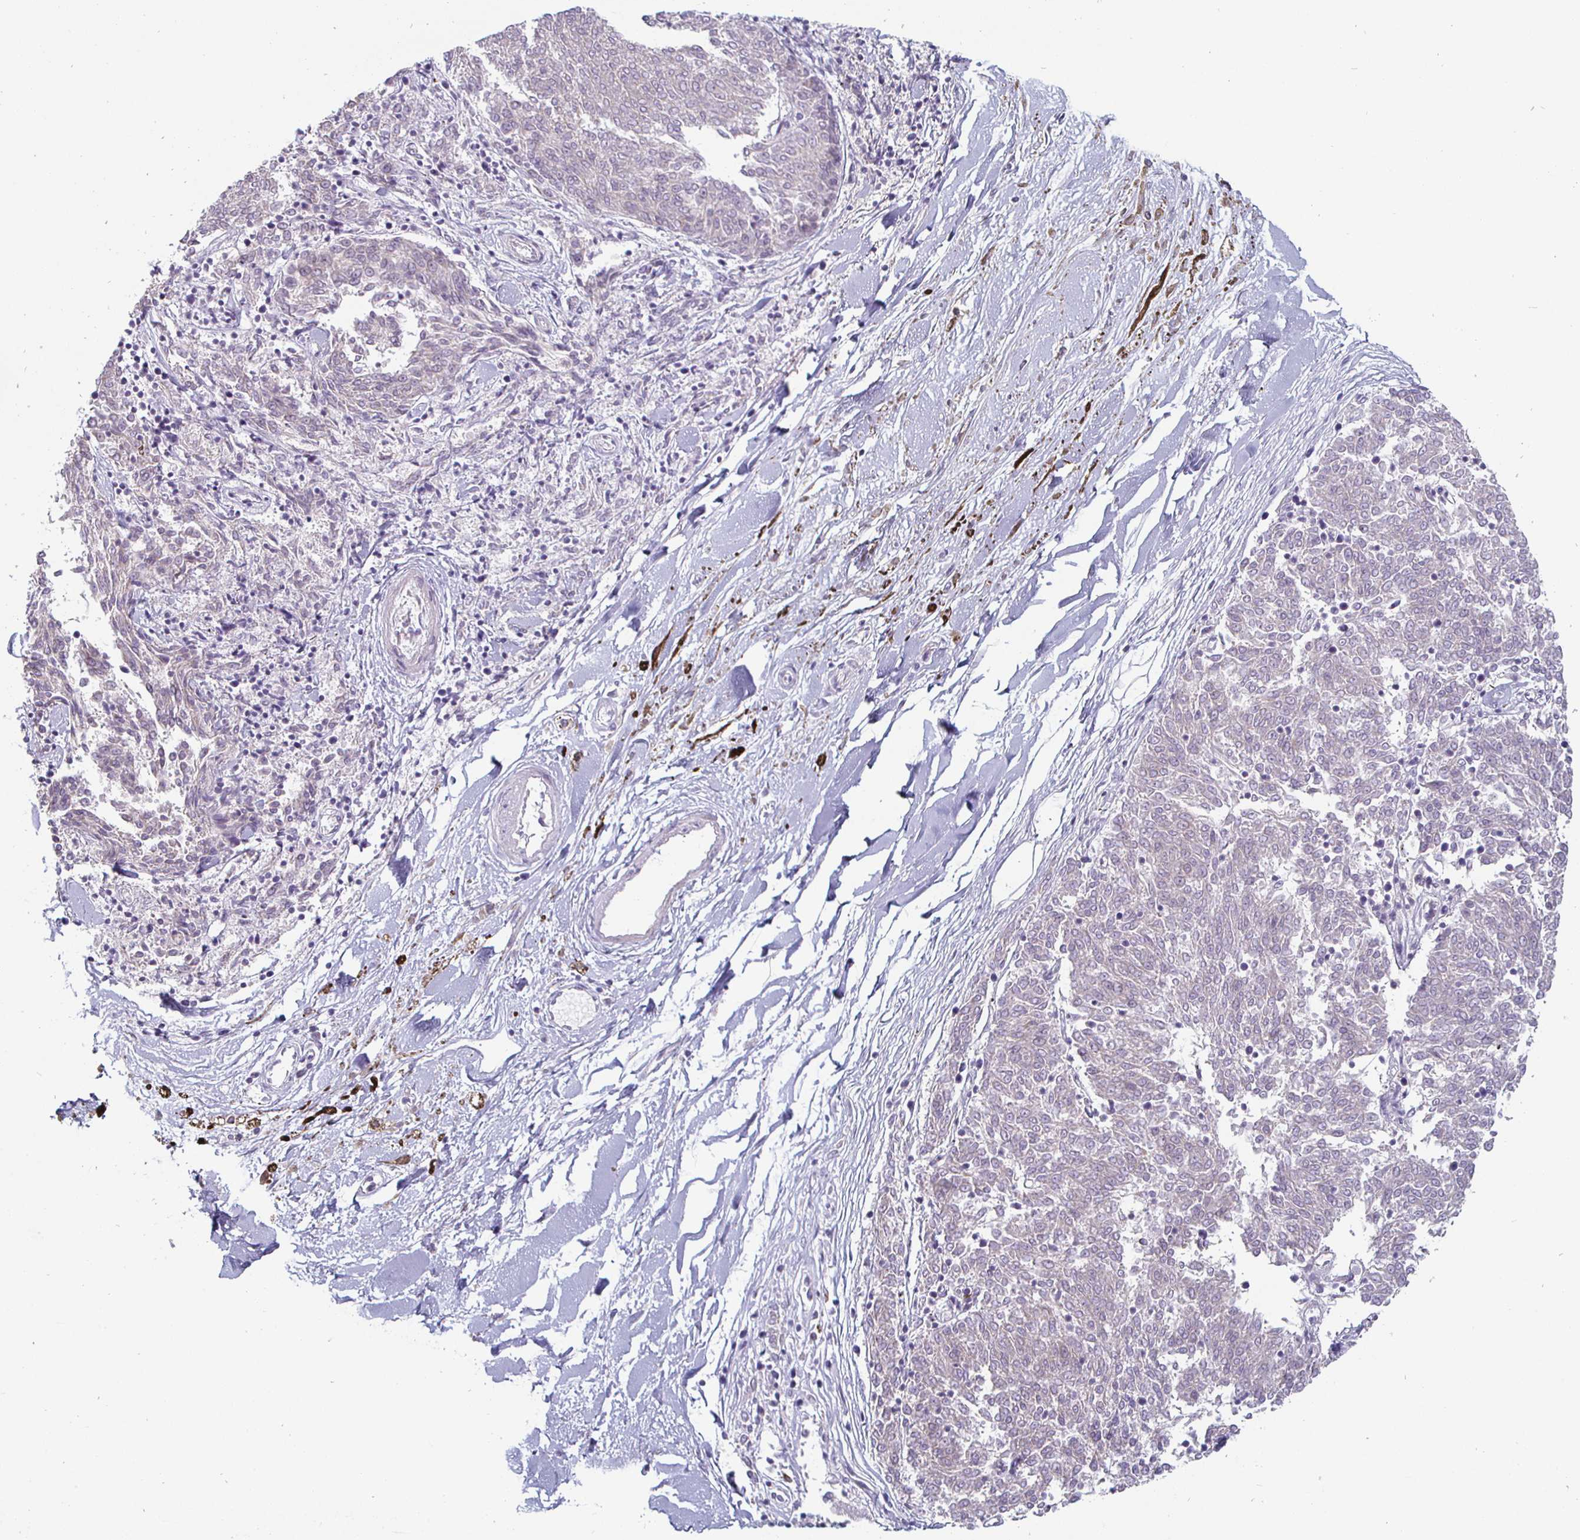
{"staining": {"intensity": "negative", "quantity": "none", "location": "none"}, "tissue": "melanoma", "cell_type": "Tumor cells", "image_type": "cancer", "snomed": [{"axis": "morphology", "description": "Malignant melanoma, NOS"}, {"axis": "topography", "description": "Skin"}], "caption": "DAB (3,3'-diaminobenzidine) immunohistochemical staining of melanoma shows no significant staining in tumor cells. (Brightfield microscopy of DAB immunohistochemistry at high magnification).", "gene": "DMRTB1", "patient": {"sex": "female", "age": 72}}